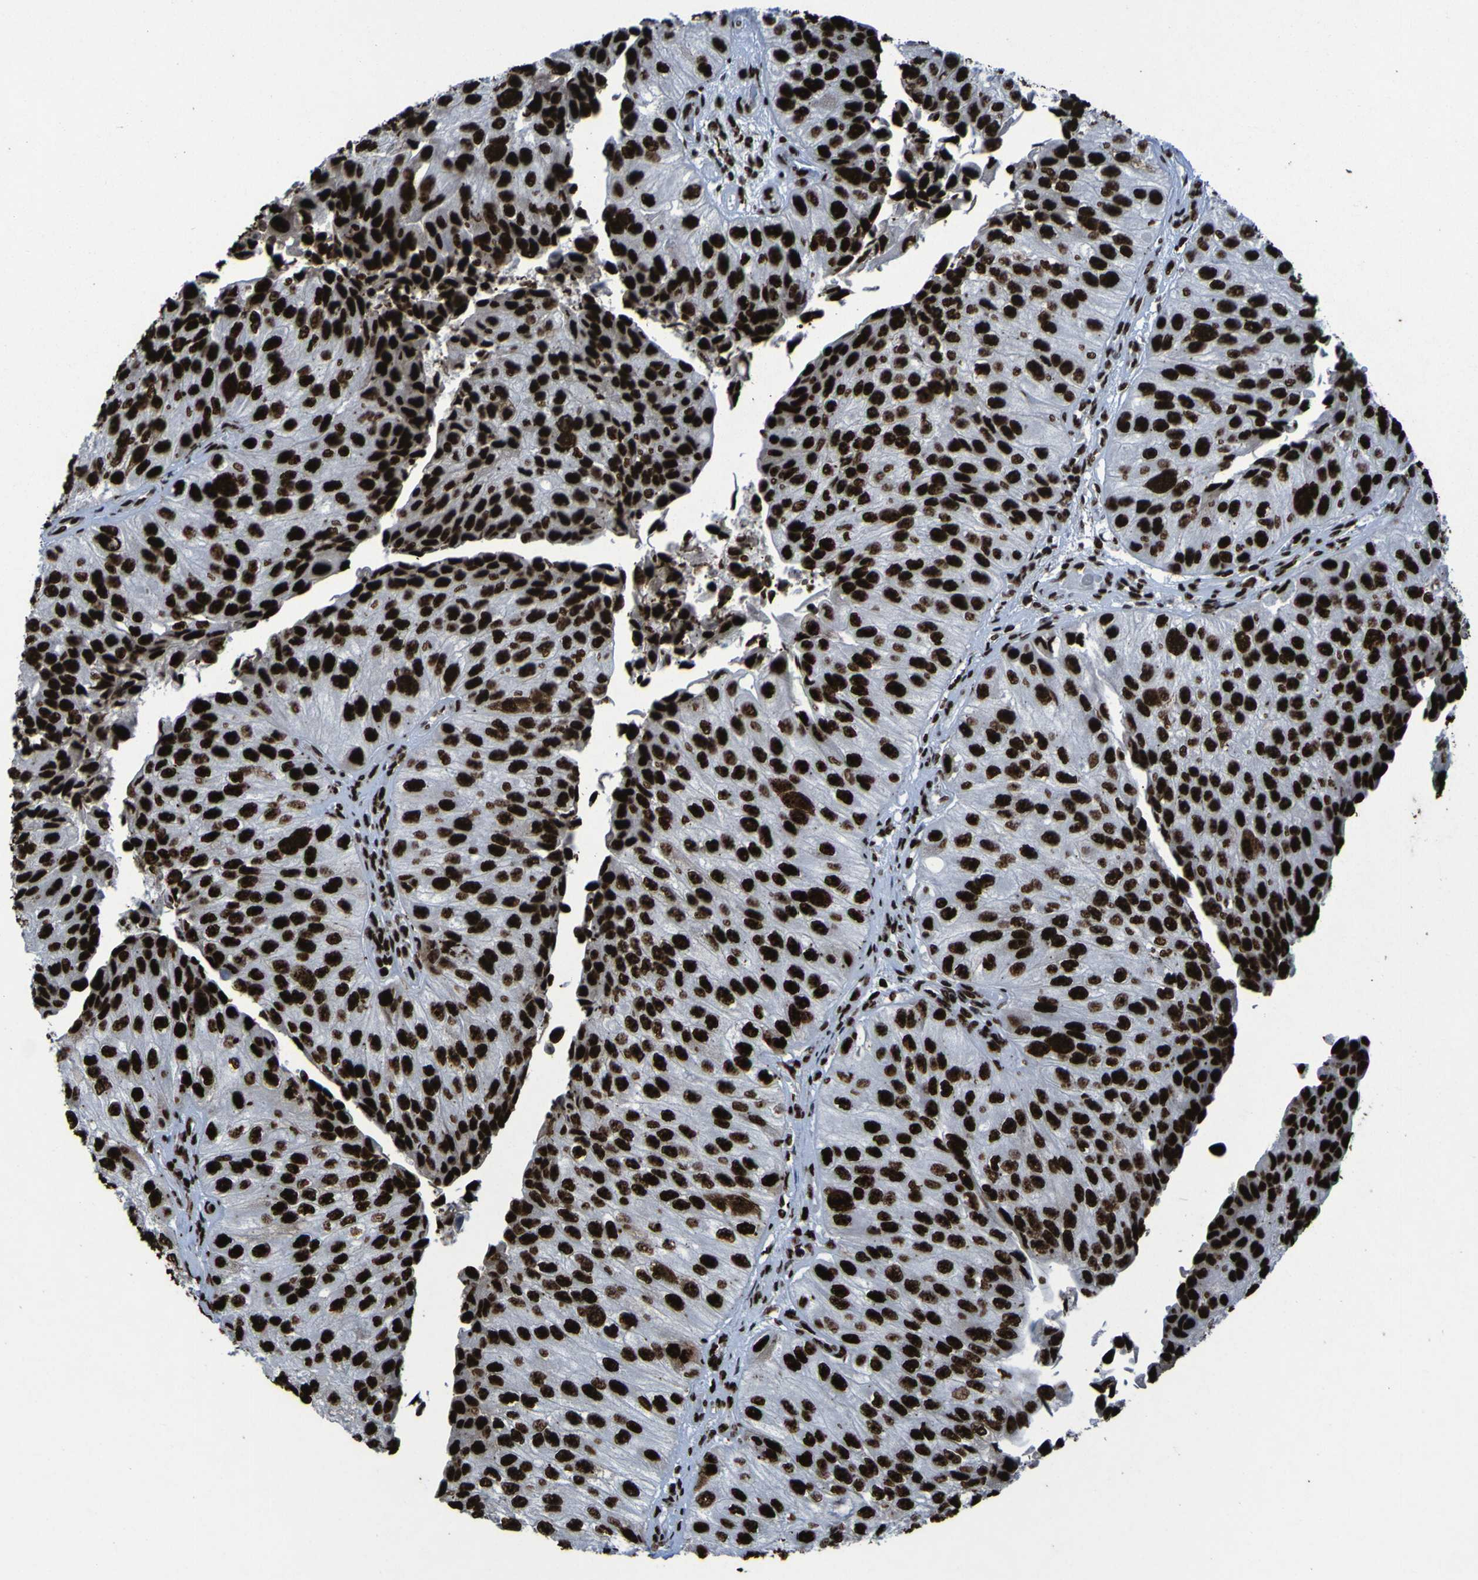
{"staining": {"intensity": "strong", "quantity": ">75%", "location": "nuclear"}, "tissue": "urothelial cancer", "cell_type": "Tumor cells", "image_type": "cancer", "snomed": [{"axis": "morphology", "description": "Urothelial carcinoma, High grade"}, {"axis": "topography", "description": "Kidney"}, {"axis": "topography", "description": "Urinary bladder"}], "caption": "Tumor cells exhibit high levels of strong nuclear positivity in approximately >75% of cells in human urothelial cancer.", "gene": "NPM1", "patient": {"sex": "male", "age": 77}}